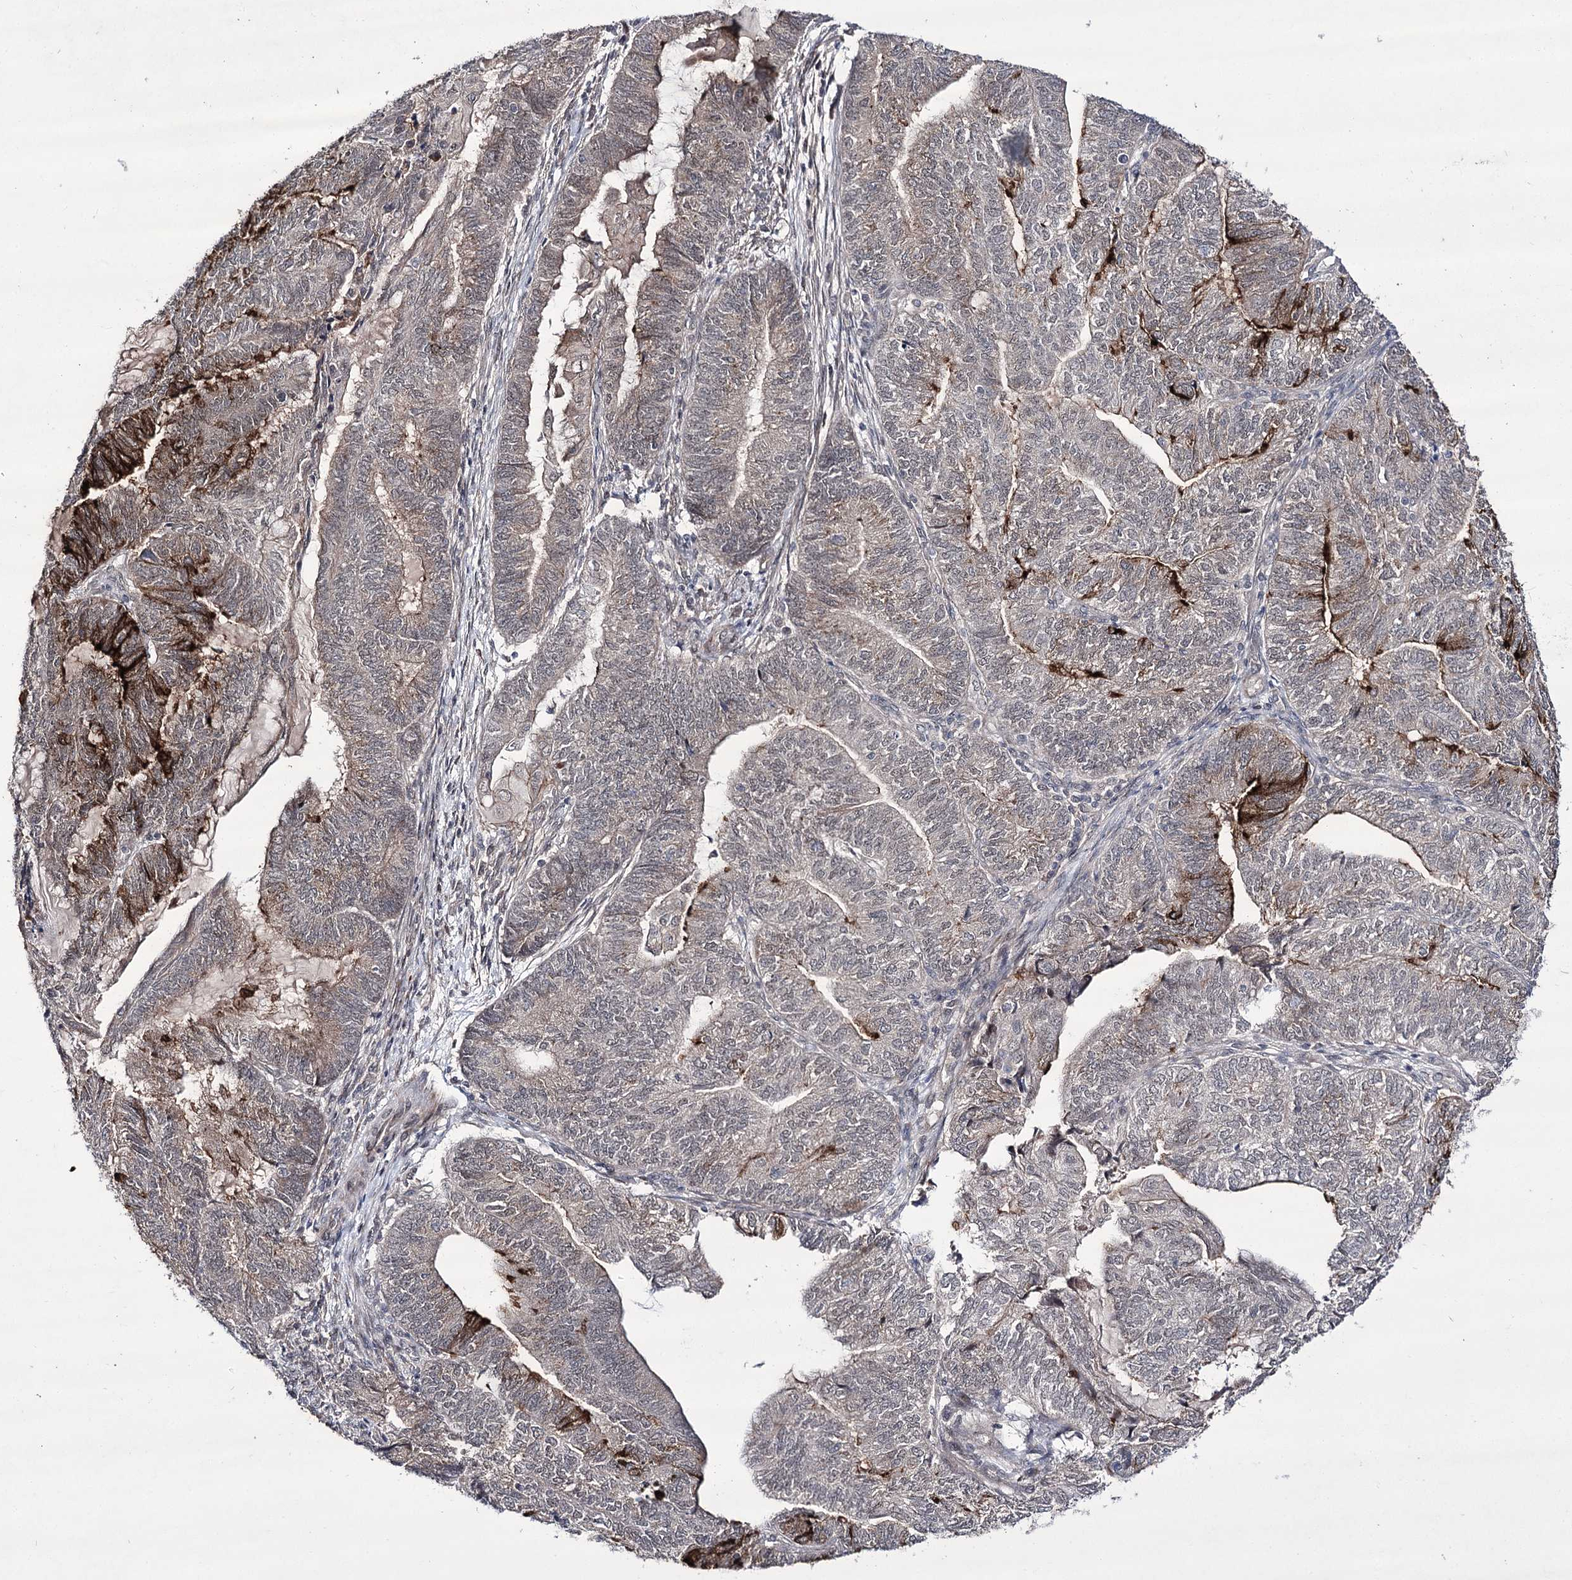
{"staining": {"intensity": "strong", "quantity": "<25%", "location": "cytoplasmic/membranous"}, "tissue": "endometrial cancer", "cell_type": "Tumor cells", "image_type": "cancer", "snomed": [{"axis": "morphology", "description": "Adenocarcinoma, NOS"}, {"axis": "topography", "description": "Uterus"}, {"axis": "topography", "description": "Endometrium"}], "caption": "Human adenocarcinoma (endometrial) stained with a protein marker shows strong staining in tumor cells.", "gene": "HOXC11", "patient": {"sex": "female", "age": 70}}